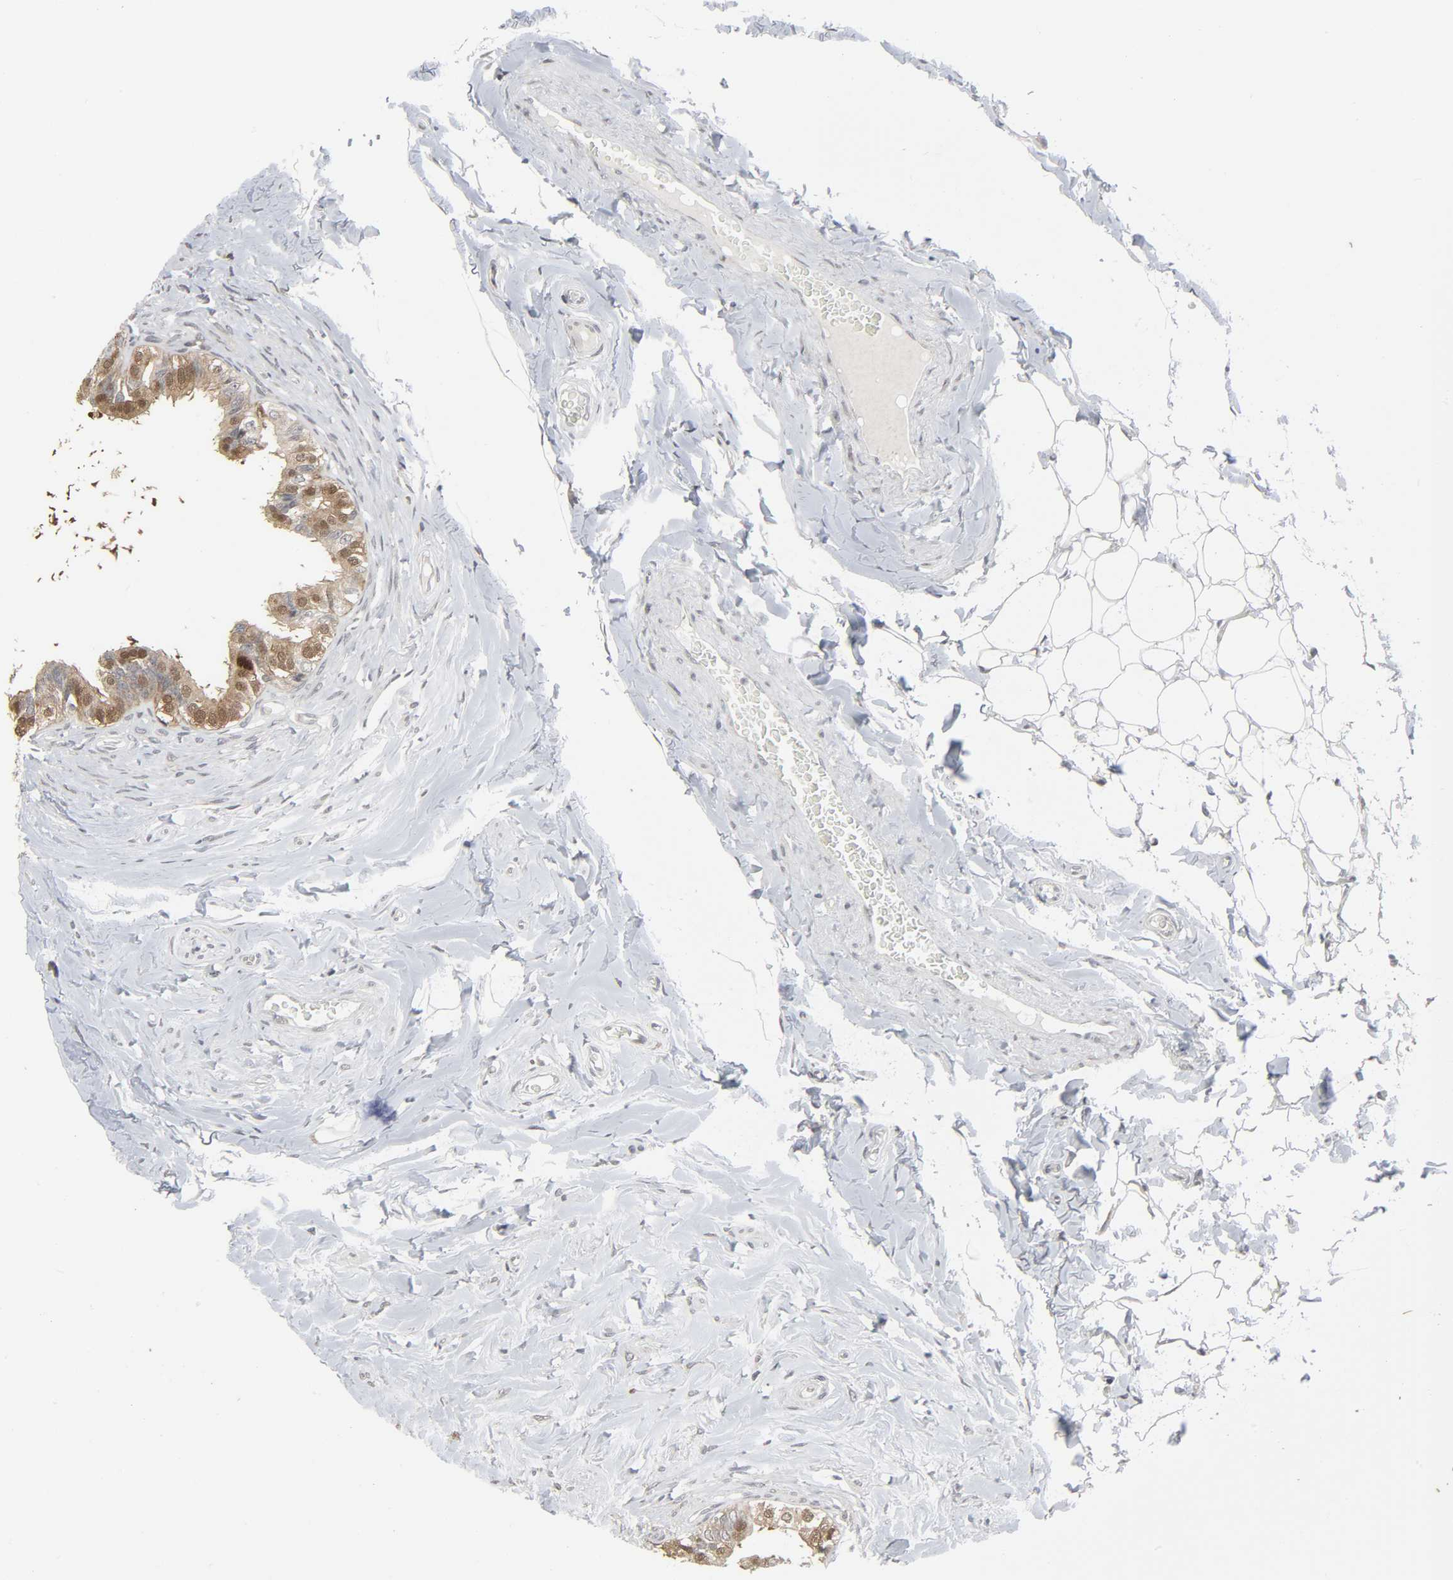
{"staining": {"intensity": "weak", "quantity": ">75%", "location": "cytoplasmic/membranous"}, "tissue": "epididymis", "cell_type": "Glandular cells", "image_type": "normal", "snomed": [{"axis": "morphology", "description": "Normal tissue, NOS"}, {"axis": "topography", "description": "Epididymis"}], "caption": "Epididymis stained for a protein (brown) demonstrates weak cytoplasmic/membranous positive positivity in about >75% of glandular cells.", "gene": "MUC1", "patient": {"sex": "male", "age": 26}}